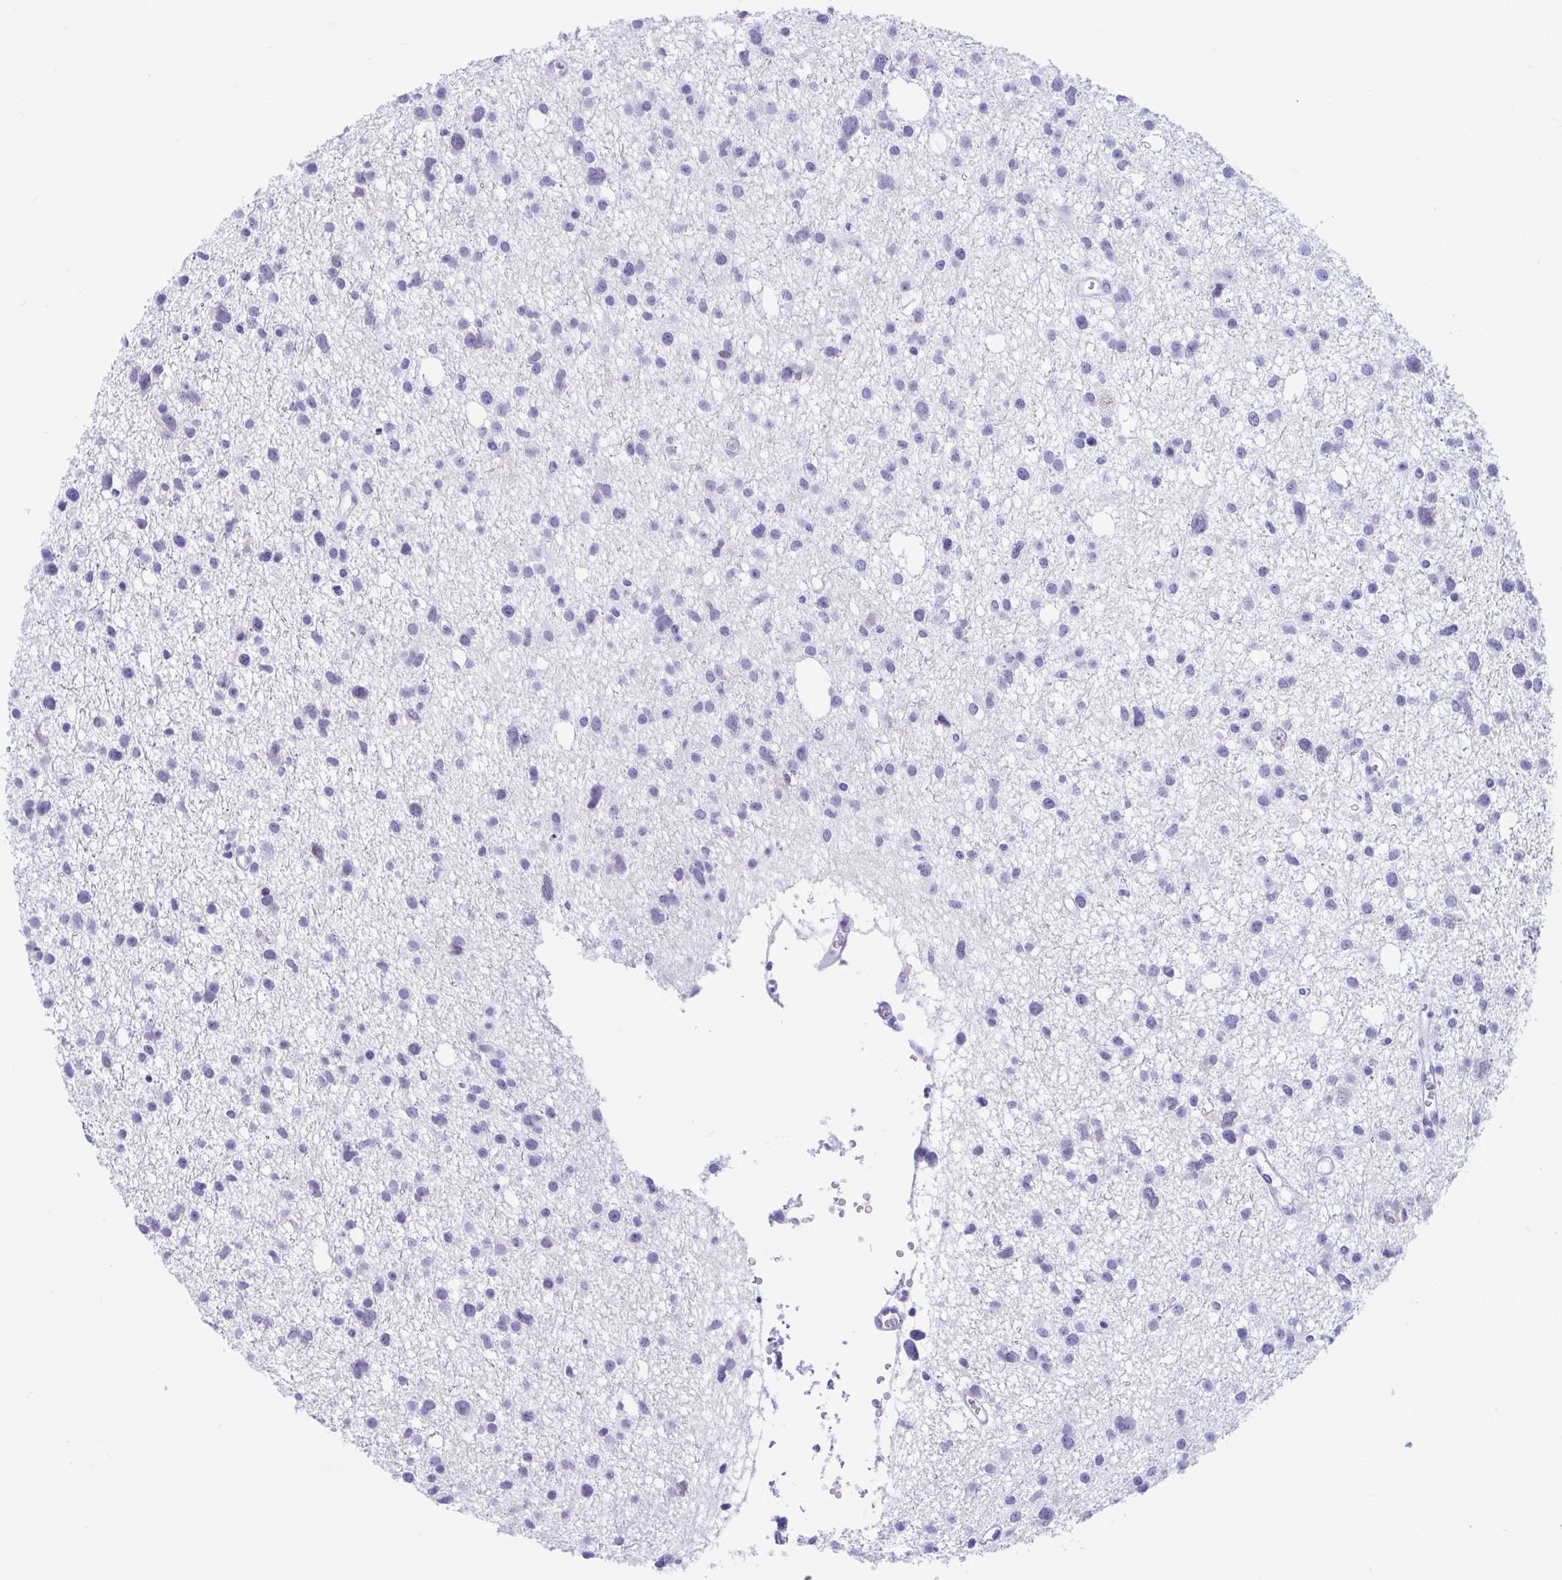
{"staining": {"intensity": "negative", "quantity": "none", "location": "none"}, "tissue": "glioma", "cell_type": "Tumor cells", "image_type": "cancer", "snomed": [{"axis": "morphology", "description": "Glioma, malignant, High grade"}, {"axis": "topography", "description": "Brain"}], "caption": "Immunohistochemistry of human malignant glioma (high-grade) displays no staining in tumor cells. (DAB IHC with hematoxylin counter stain).", "gene": "TMEM35A", "patient": {"sex": "male", "age": 23}}